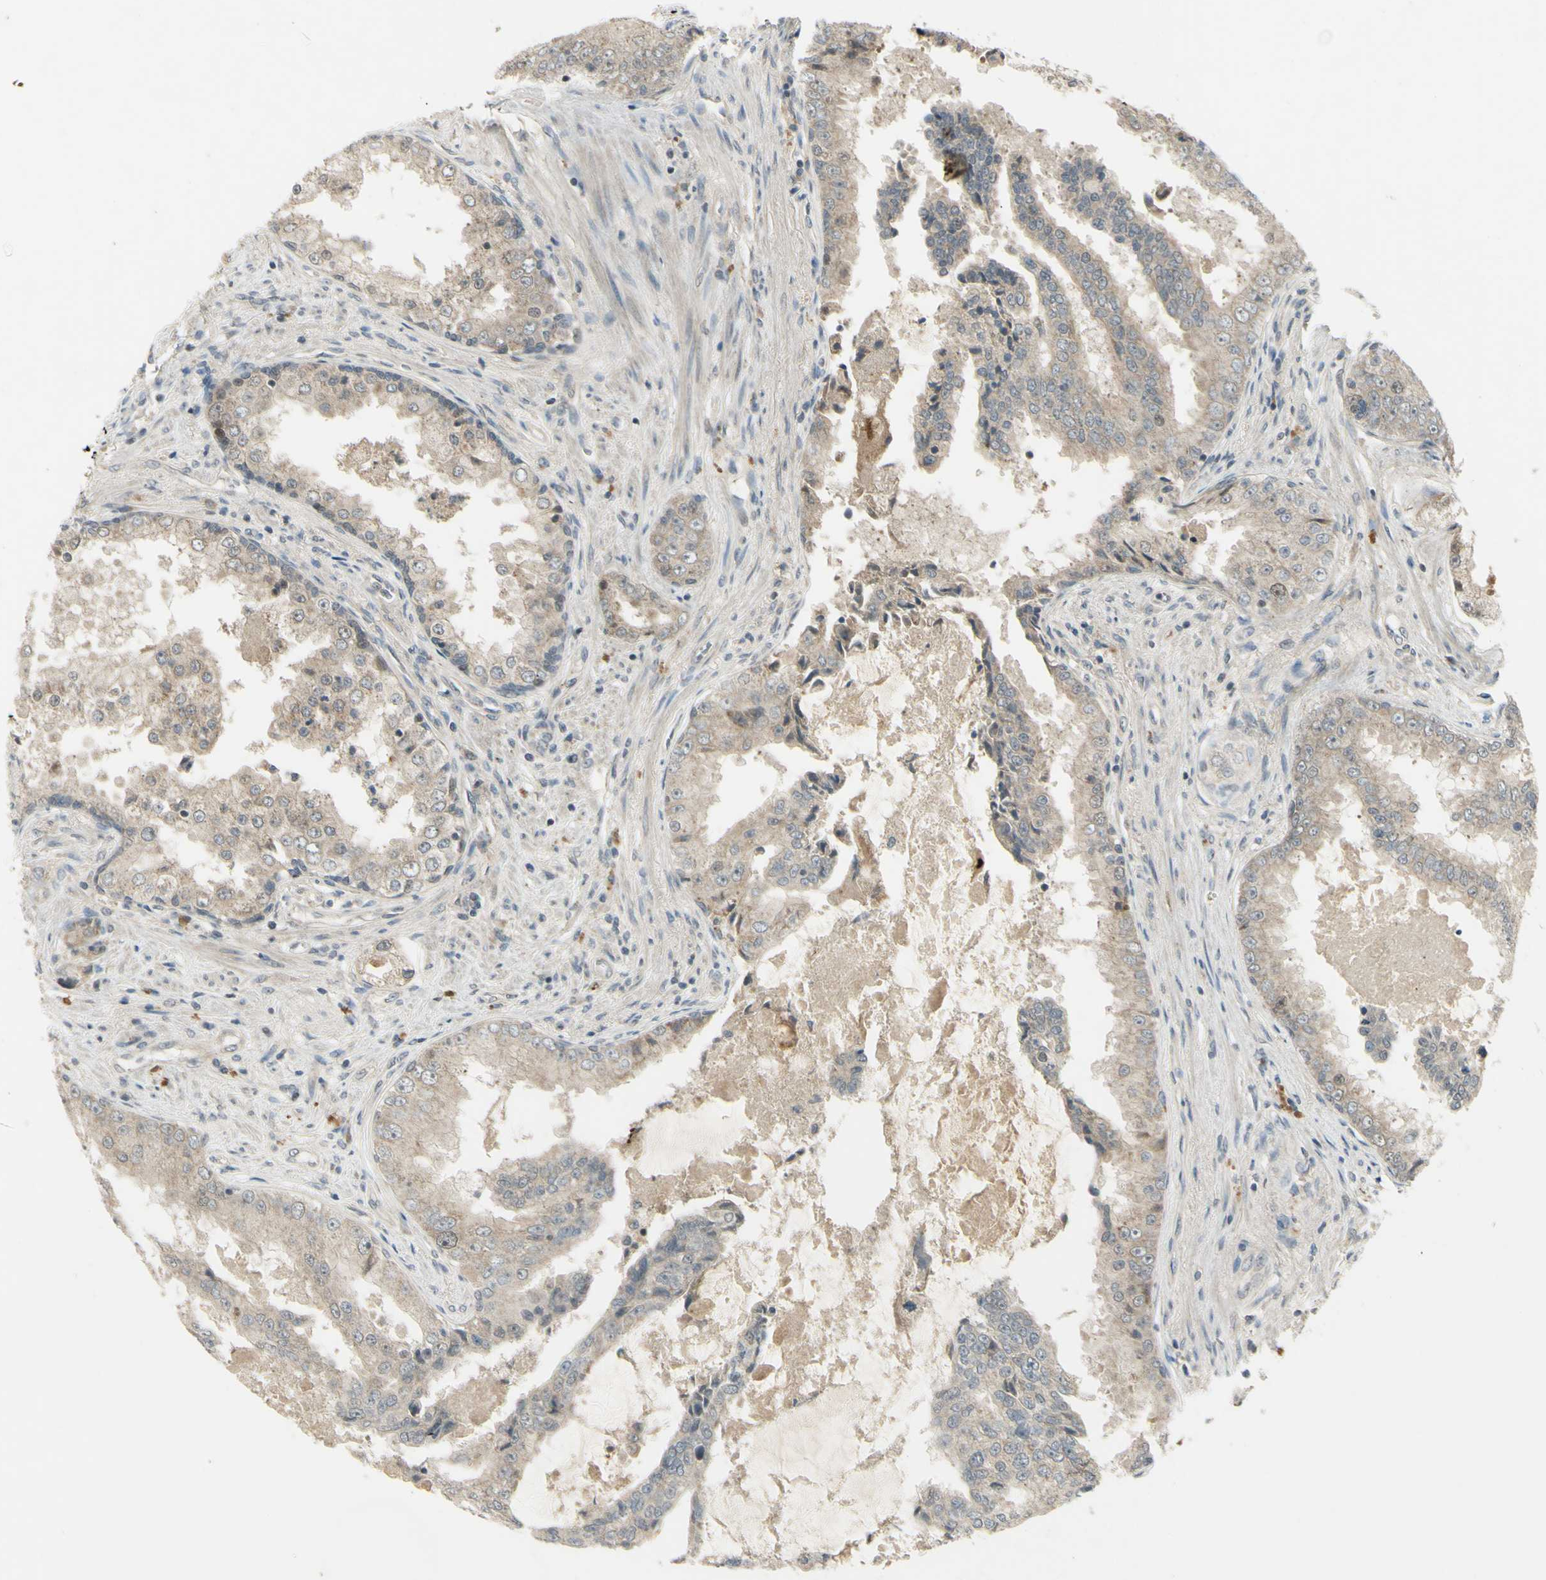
{"staining": {"intensity": "moderate", "quantity": "<25%", "location": "nuclear"}, "tissue": "prostate cancer", "cell_type": "Tumor cells", "image_type": "cancer", "snomed": [{"axis": "morphology", "description": "Adenocarcinoma, High grade"}, {"axis": "topography", "description": "Prostate"}], "caption": "Protein expression analysis of prostate cancer reveals moderate nuclear positivity in about <25% of tumor cells. The protein of interest is shown in brown color, while the nuclei are stained blue.", "gene": "RAD18", "patient": {"sex": "male", "age": 73}}